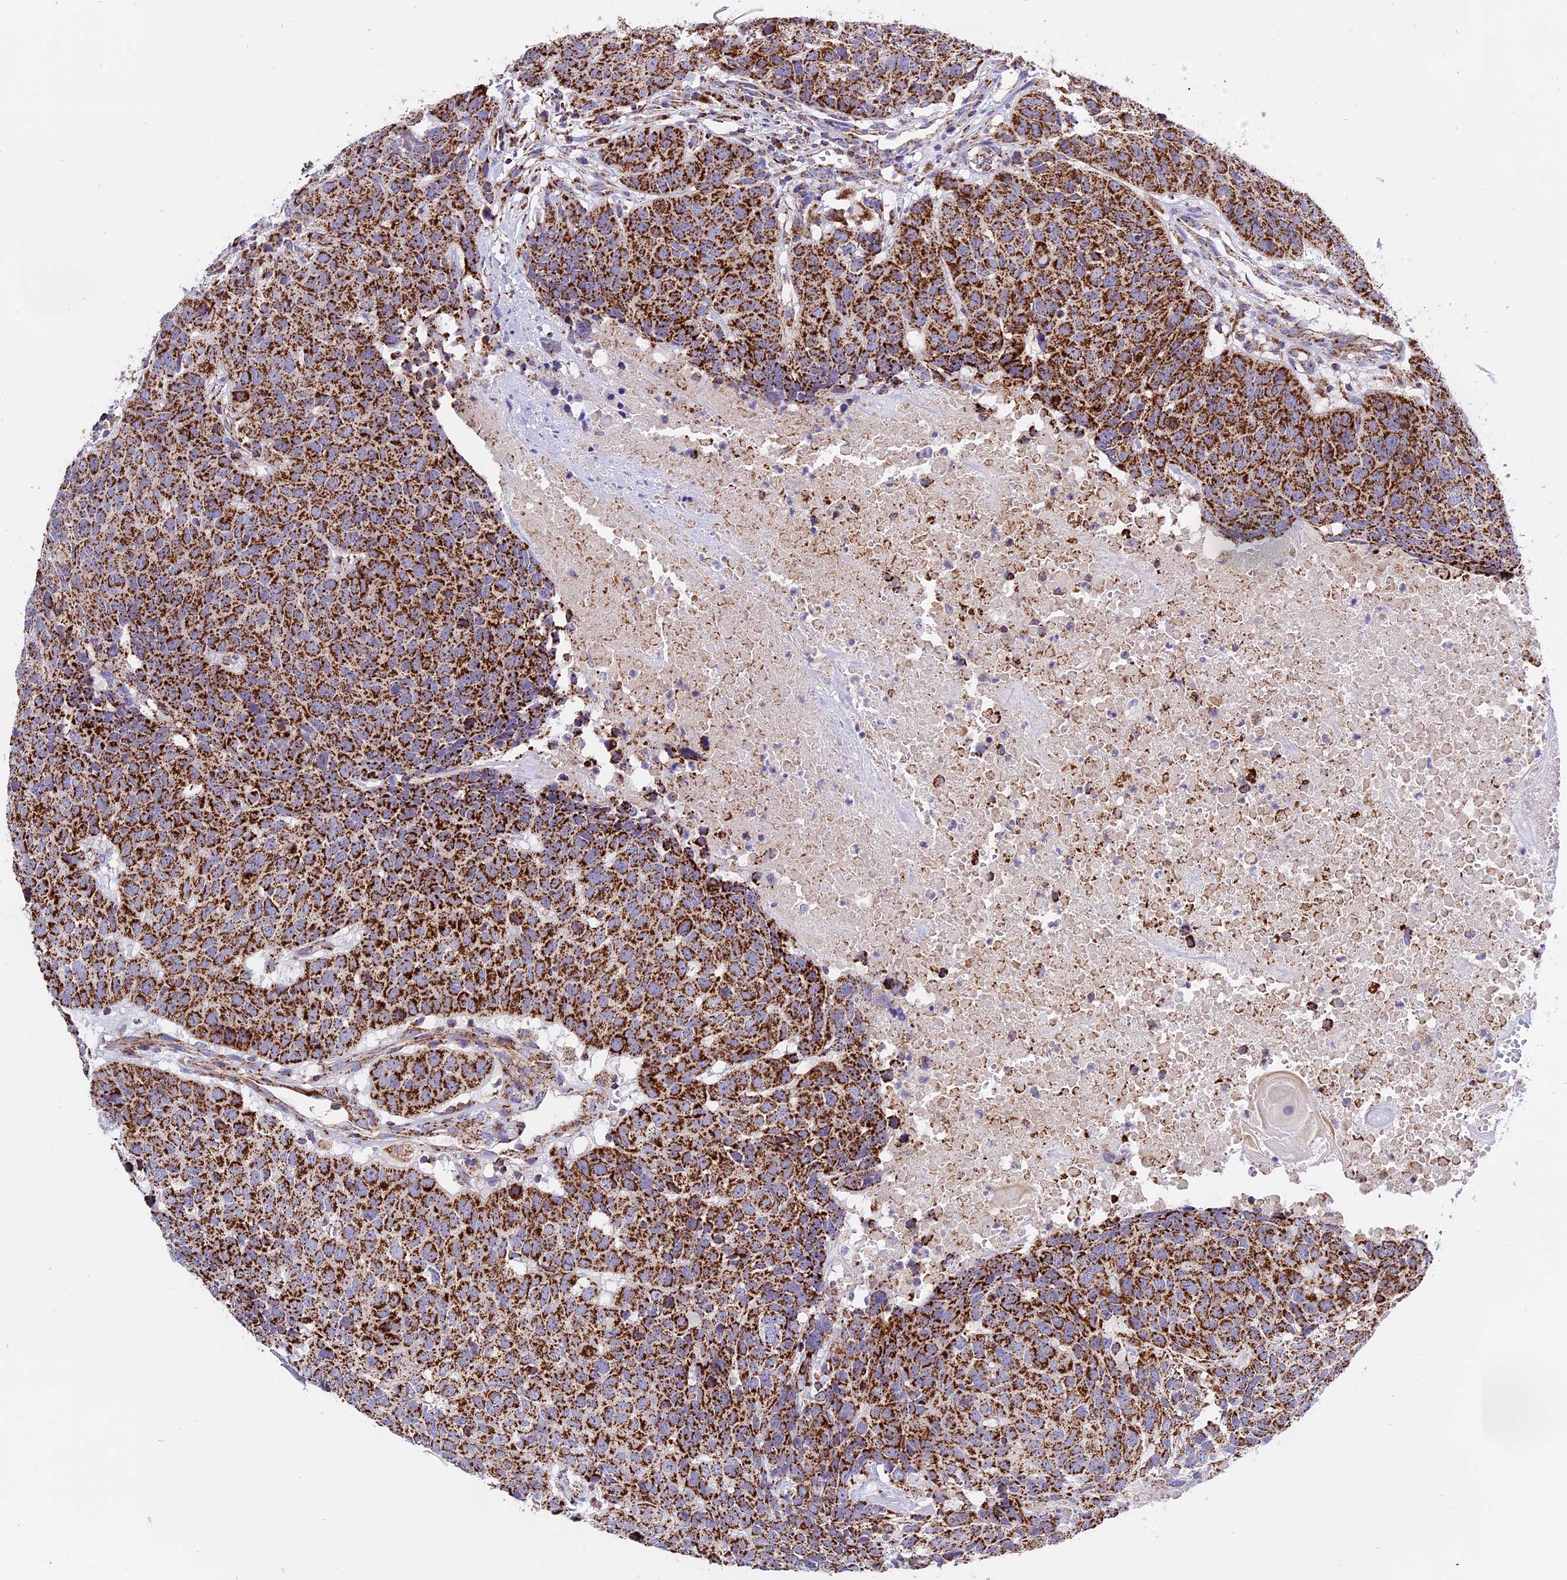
{"staining": {"intensity": "strong", "quantity": ">75%", "location": "cytoplasmic/membranous"}, "tissue": "head and neck cancer", "cell_type": "Tumor cells", "image_type": "cancer", "snomed": [{"axis": "morphology", "description": "Squamous cell carcinoma, NOS"}, {"axis": "topography", "description": "Head-Neck"}], "caption": "Immunohistochemical staining of head and neck cancer (squamous cell carcinoma) demonstrates high levels of strong cytoplasmic/membranous positivity in about >75% of tumor cells.", "gene": "MRPS34", "patient": {"sex": "male", "age": 66}}